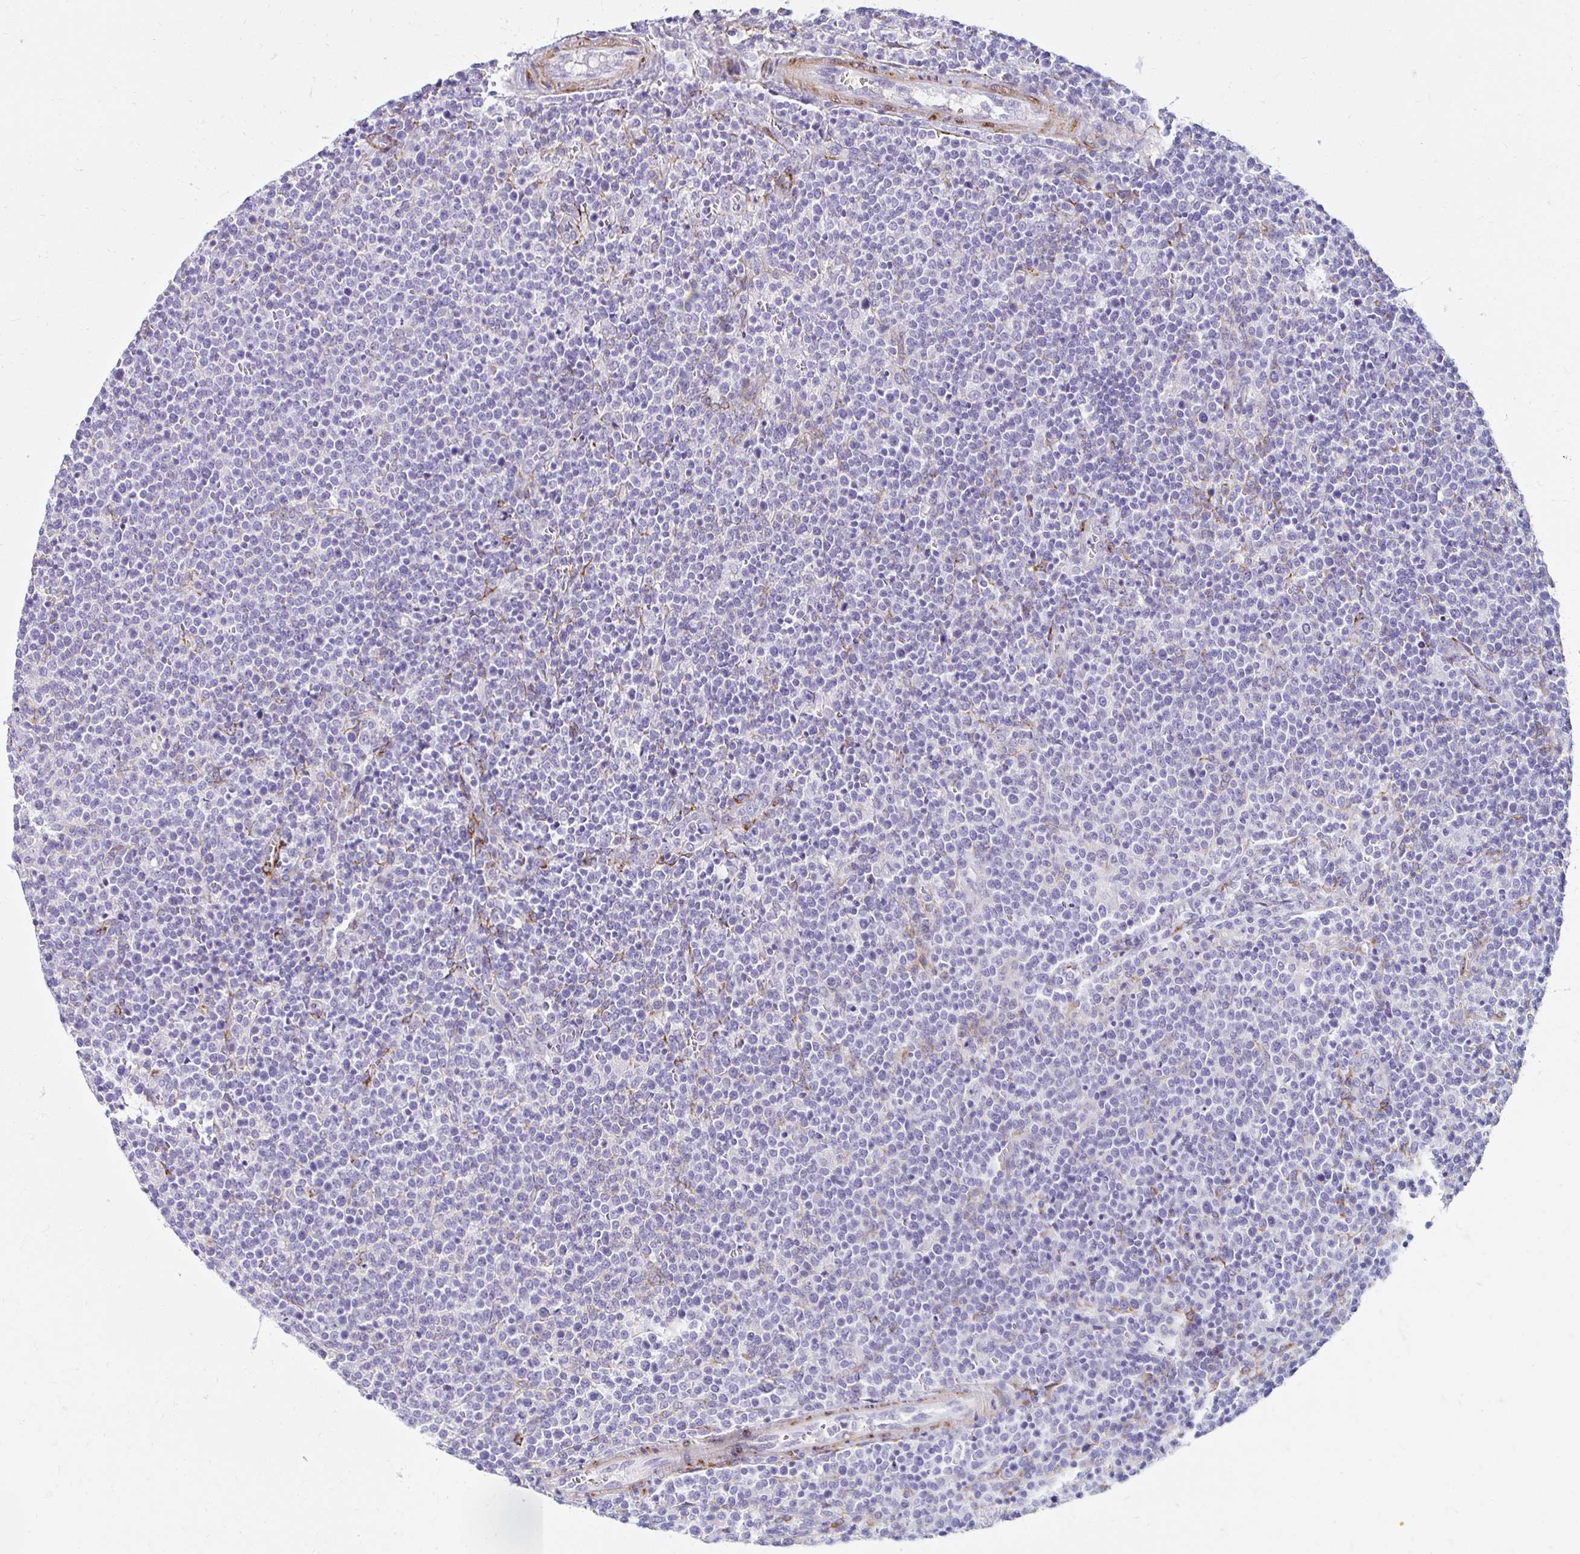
{"staining": {"intensity": "negative", "quantity": "none", "location": "none"}, "tissue": "lymphoma", "cell_type": "Tumor cells", "image_type": "cancer", "snomed": [{"axis": "morphology", "description": "Malignant lymphoma, non-Hodgkin's type, High grade"}, {"axis": "topography", "description": "Lymph node"}], "caption": "There is no significant expression in tumor cells of lymphoma.", "gene": "ANKRD62", "patient": {"sex": "male", "age": 61}}